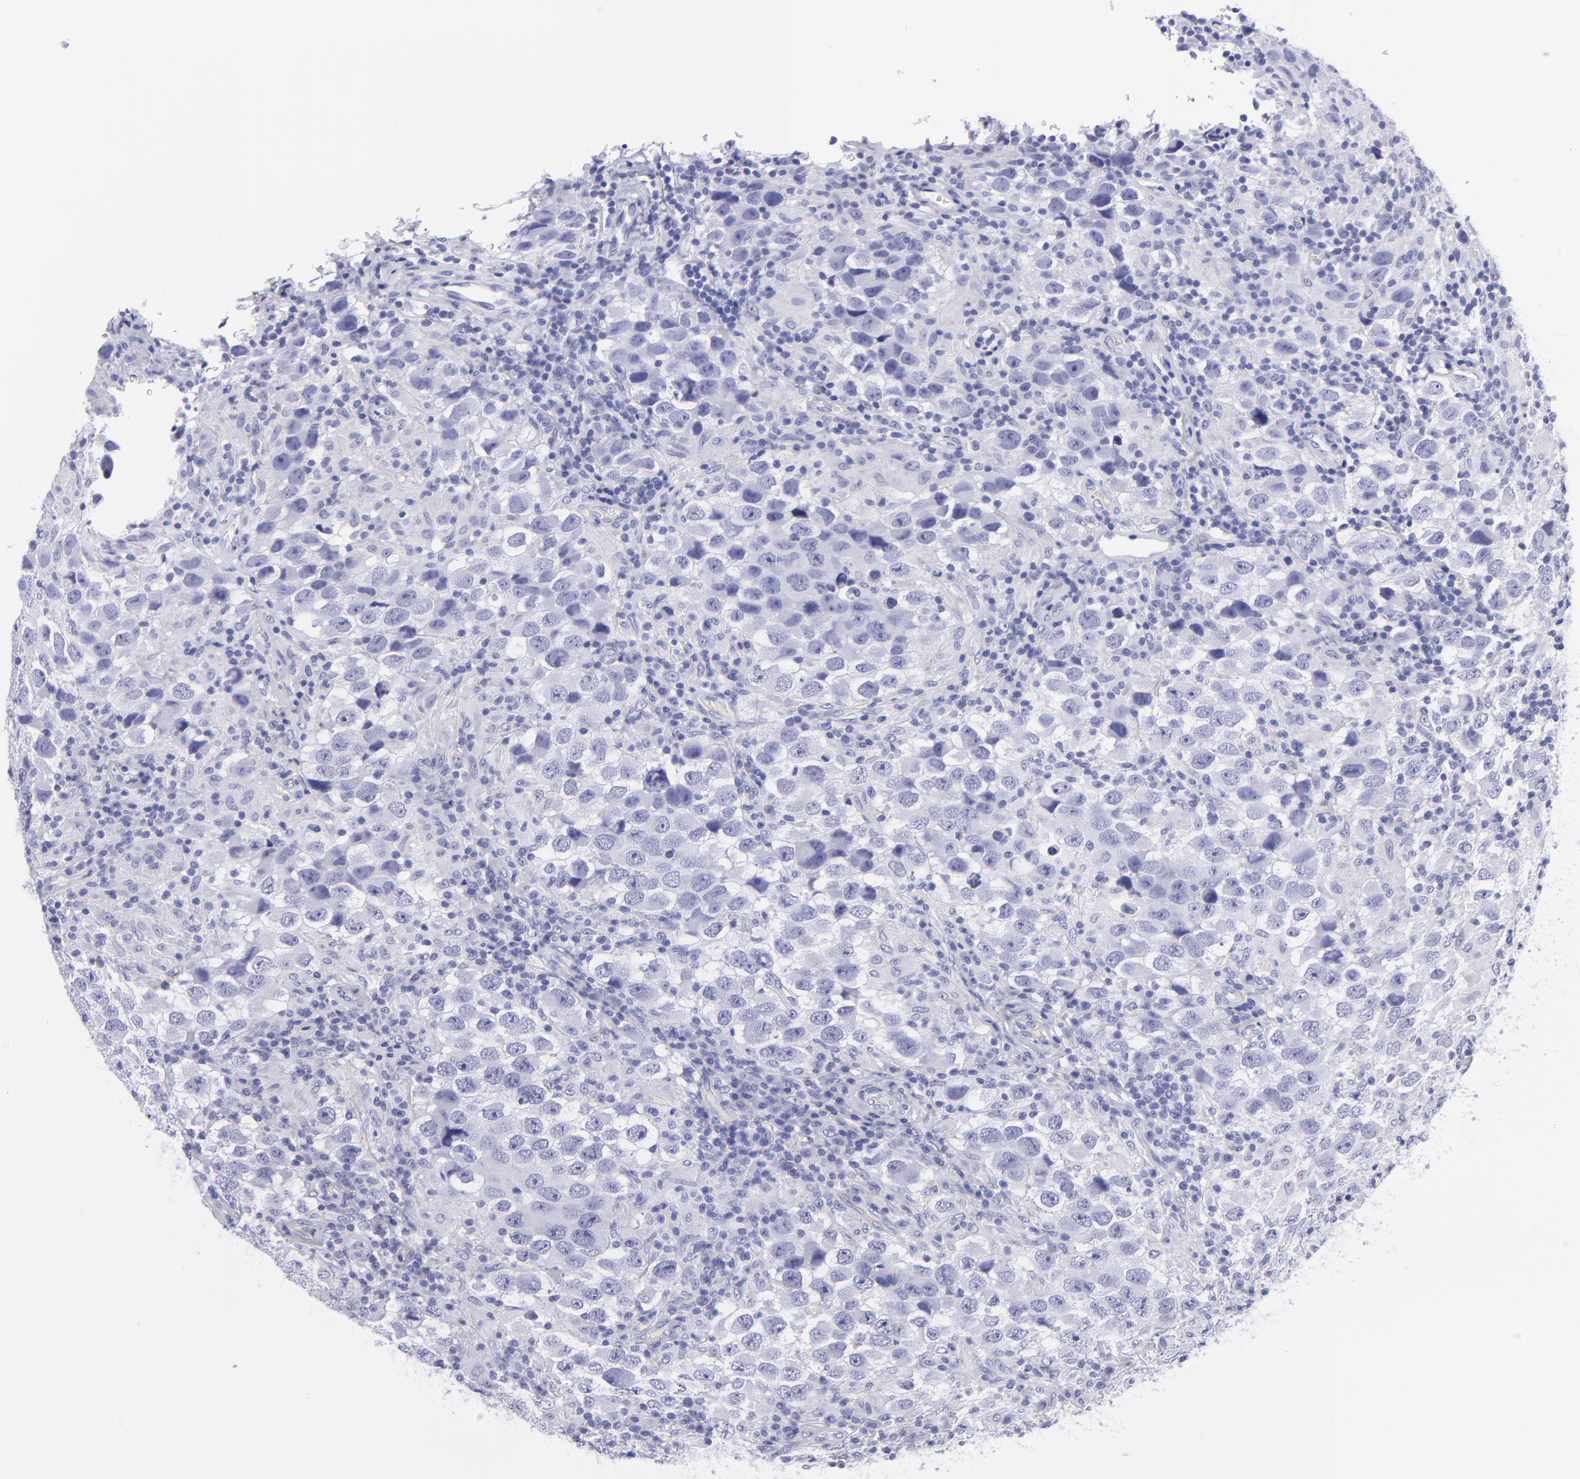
{"staining": {"intensity": "negative", "quantity": "none", "location": "none"}, "tissue": "testis cancer", "cell_type": "Tumor cells", "image_type": "cancer", "snomed": [{"axis": "morphology", "description": "Carcinoma, Embryonal, NOS"}, {"axis": "topography", "description": "Testis"}], "caption": "Immunohistochemical staining of human testis cancer (embryonal carcinoma) demonstrates no significant positivity in tumor cells.", "gene": "PIP", "patient": {"sex": "male", "age": 21}}